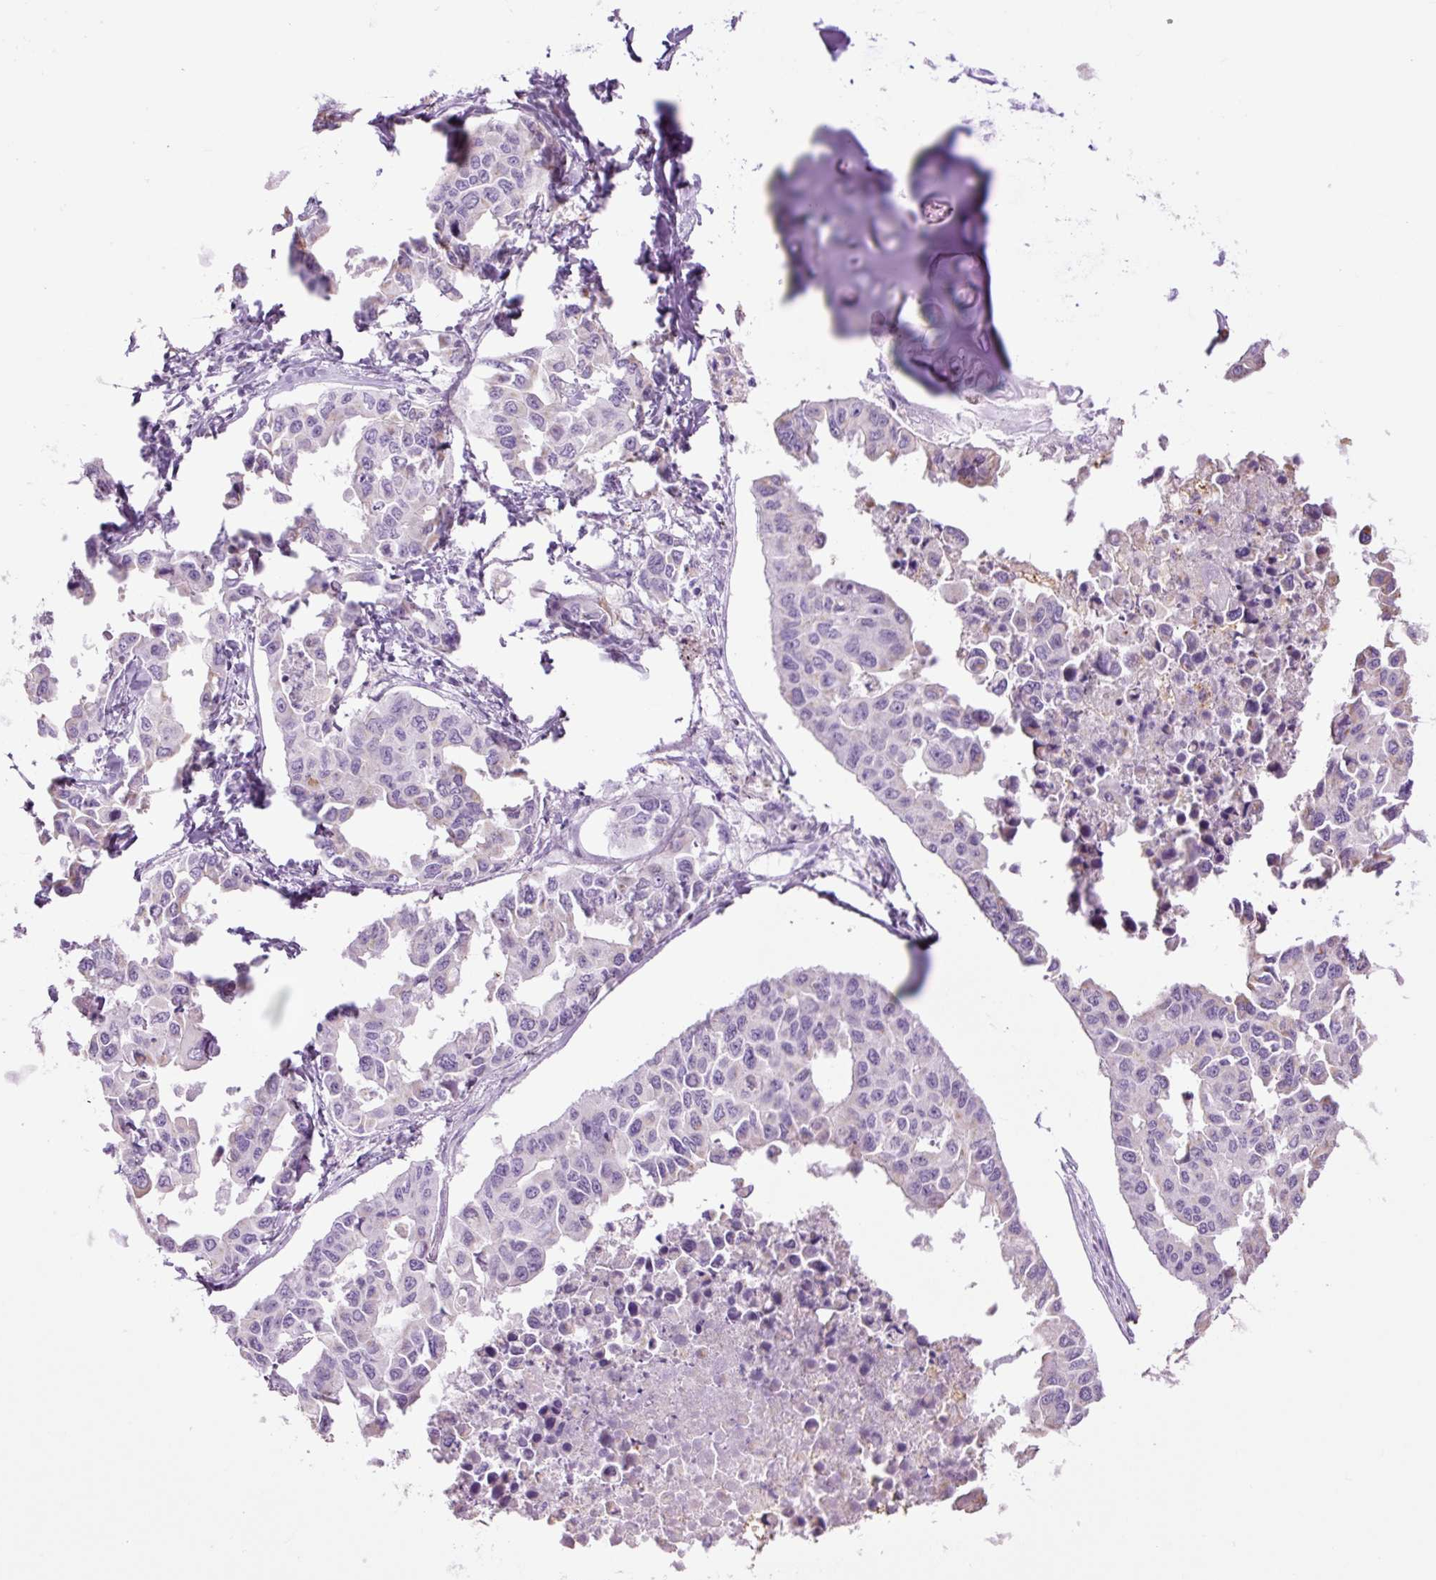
{"staining": {"intensity": "negative", "quantity": "none", "location": "none"}, "tissue": "lung cancer", "cell_type": "Tumor cells", "image_type": "cancer", "snomed": [{"axis": "morphology", "description": "Adenocarcinoma, NOS"}, {"axis": "topography", "description": "Lung"}], "caption": "DAB immunohistochemical staining of human adenocarcinoma (lung) exhibits no significant expression in tumor cells.", "gene": "TFF2", "patient": {"sex": "male", "age": 64}}